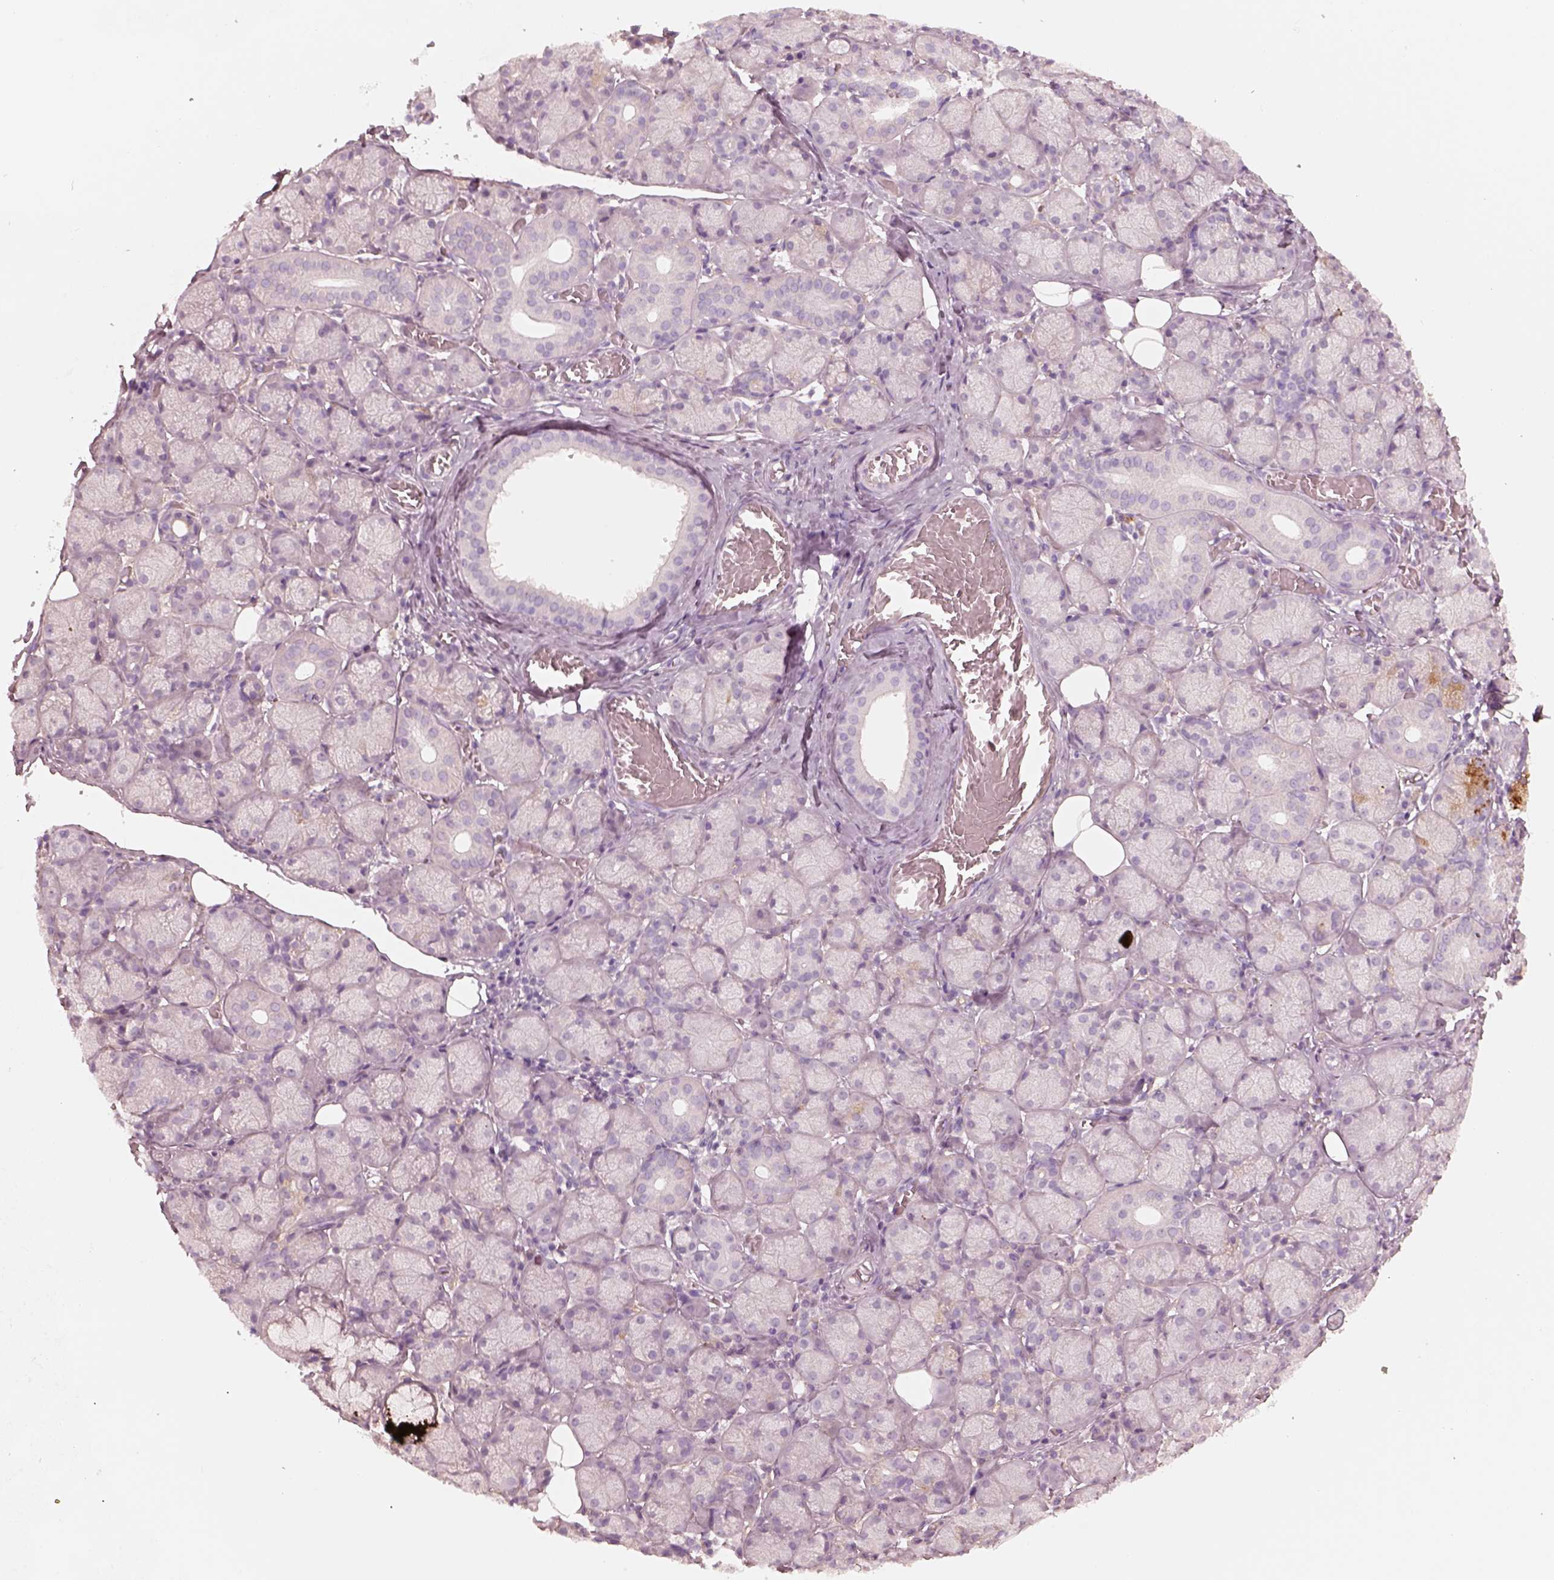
{"staining": {"intensity": "weak", "quantity": "<25%", "location": "cytoplasmic/membranous"}, "tissue": "salivary gland", "cell_type": "Glandular cells", "image_type": "normal", "snomed": [{"axis": "morphology", "description": "Normal tissue, NOS"}, {"axis": "topography", "description": "Salivary gland"}, {"axis": "topography", "description": "Peripheral nerve tissue"}], "caption": "DAB immunohistochemical staining of normal human salivary gland shows no significant positivity in glandular cells. (DAB (3,3'-diaminobenzidine) IHC visualized using brightfield microscopy, high magnification).", "gene": "GPRIN1", "patient": {"sex": "female", "age": 24}}